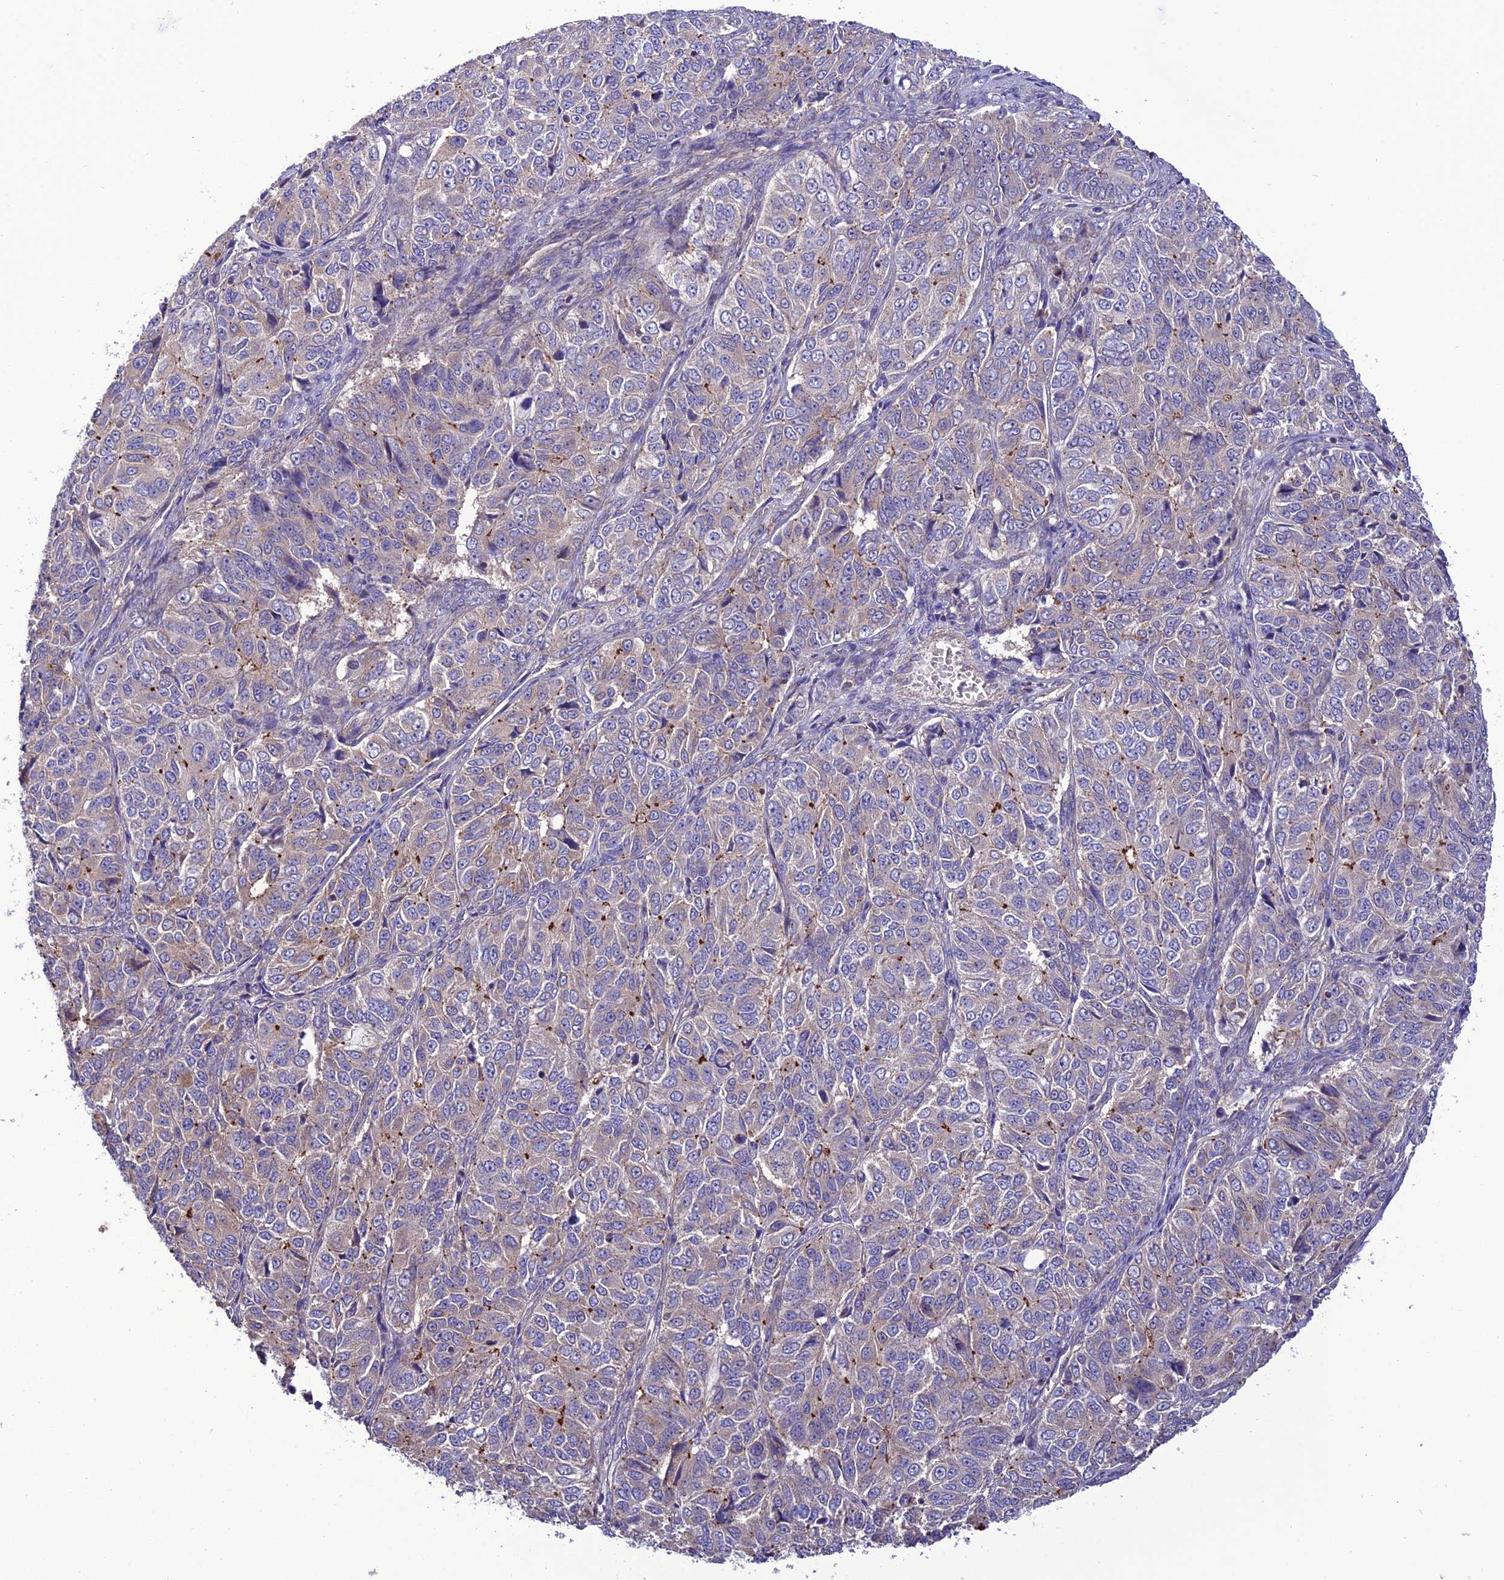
{"staining": {"intensity": "moderate", "quantity": "<25%", "location": "cytoplasmic/membranous"}, "tissue": "ovarian cancer", "cell_type": "Tumor cells", "image_type": "cancer", "snomed": [{"axis": "morphology", "description": "Carcinoma, endometroid"}, {"axis": "topography", "description": "Ovary"}], "caption": "Protein analysis of endometroid carcinoma (ovarian) tissue exhibits moderate cytoplasmic/membranous expression in approximately <25% of tumor cells. (IHC, brightfield microscopy, high magnification).", "gene": "PPIL3", "patient": {"sex": "female", "age": 51}}